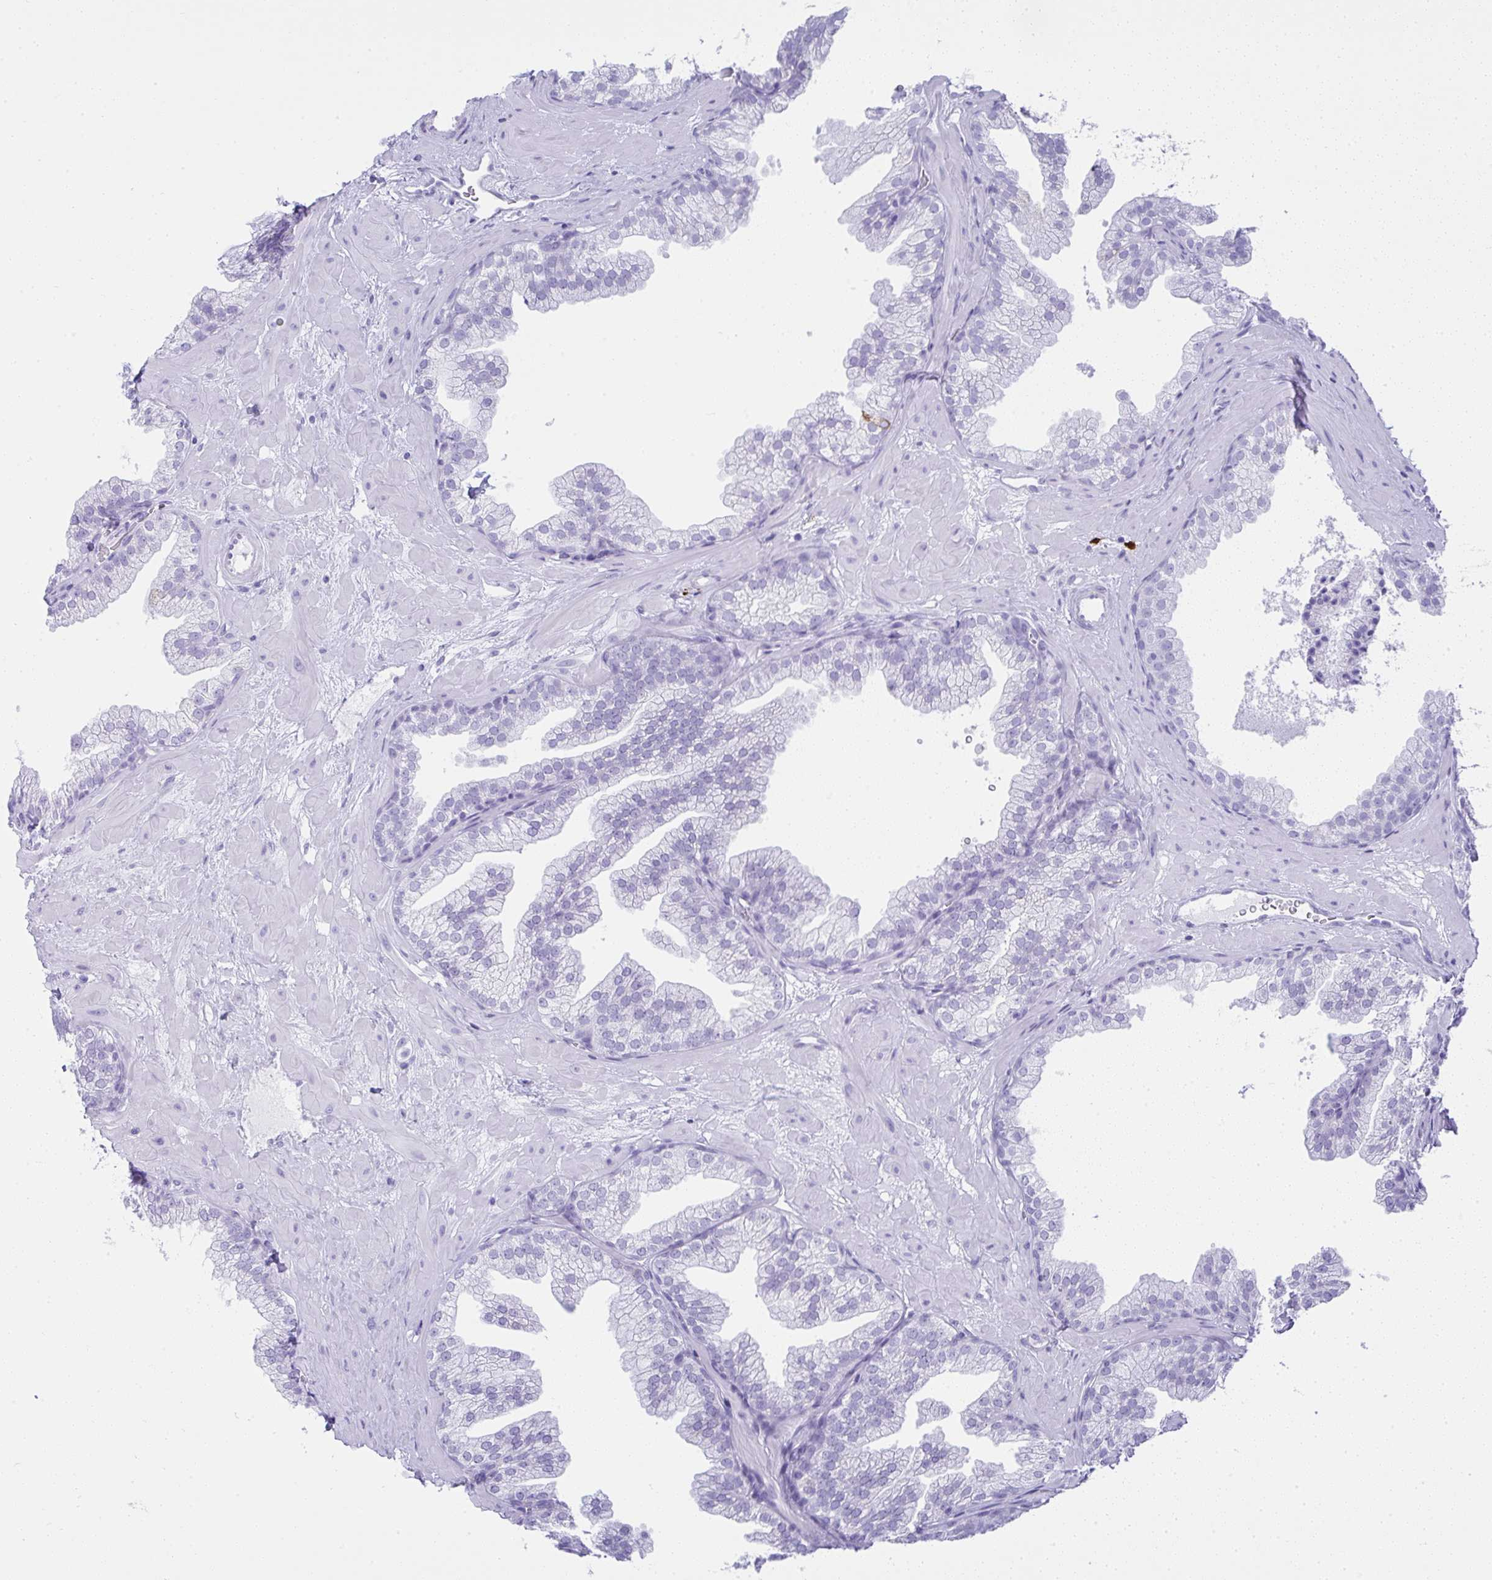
{"staining": {"intensity": "negative", "quantity": "none", "location": "none"}, "tissue": "prostate", "cell_type": "Glandular cells", "image_type": "normal", "snomed": [{"axis": "morphology", "description": "Normal tissue, NOS"}, {"axis": "topography", "description": "Prostate"}], "caption": "IHC of normal human prostate reveals no staining in glandular cells.", "gene": "CDADC1", "patient": {"sex": "male", "age": 37}}